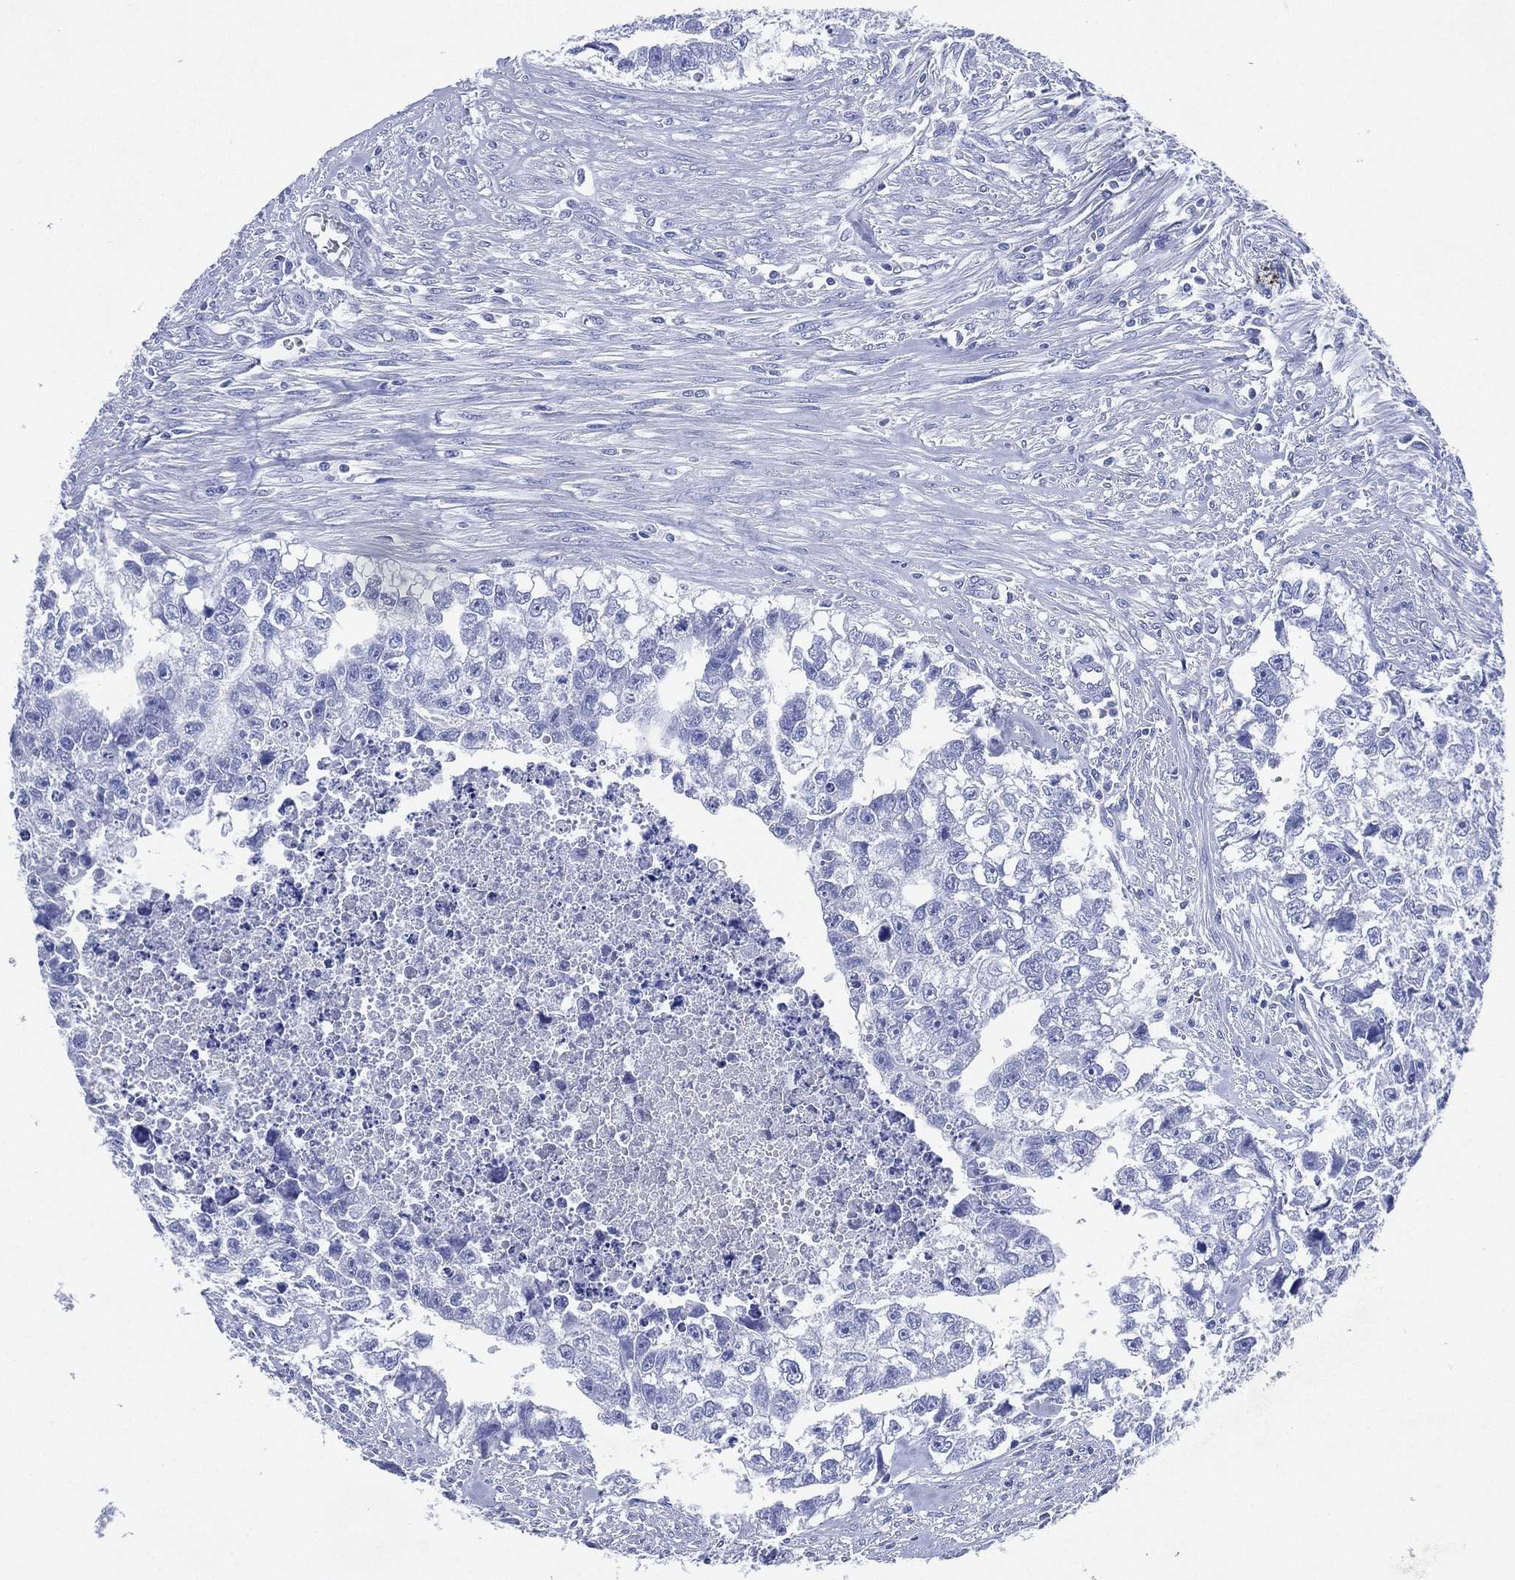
{"staining": {"intensity": "negative", "quantity": "none", "location": "none"}, "tissue": "testis cancer", "cell_type": "Tumor cells", "image_type": "cancer", "snomed": [{"axis": "morphology", "description": "Carcinoma, Embryonal, NOS"}, {"axis": "morphology", "description": "Teratoma, malignant, NOS"}, {"axis": "topography", "description": "Testis"}], "caption": "This is an IHC micrograph of testis embryonal carcinoma. There is no positivity in tumor cells.", "gene": "SIGLECL1", "patient": {"sex": "male", "age": 44}}